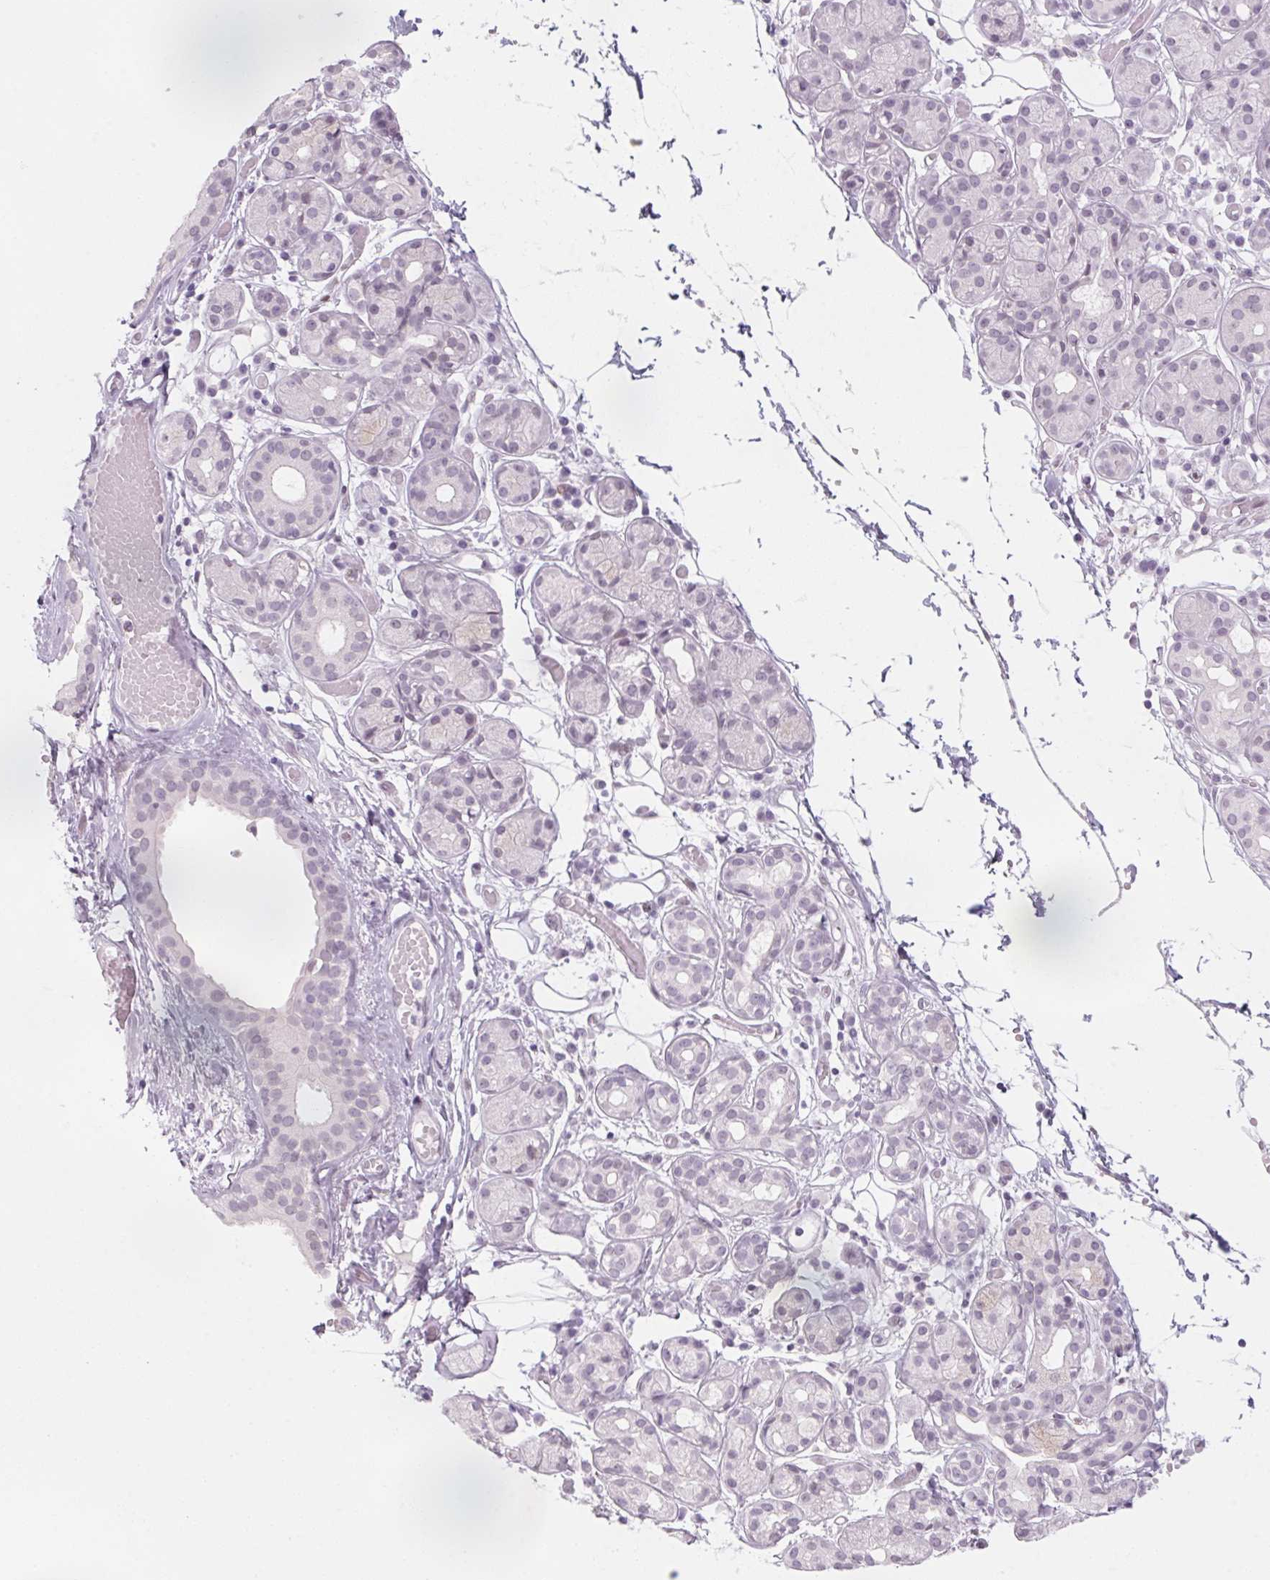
{"staining": {"intensity": "negative", "quantity": "none", "location": "none"}, "tissue": "salivary gland", "cell_type": "Glandular cells", "image_type": "normal", "snomed": [{"axis": "morphology", "description": "Normal tissue, NOS"}, {"axis": "topography", "description": "Salivary gland"}, {"axis": "topography", "description": "Peripheral nerve tissue"}], "caption": "Immunohistochemical staining of normal human salivary gland demonstrates no significant positivity in glandular cells. (DAB immunohistochemistry (IHC) with hematoxylin counter stain).", "gene": "KCNQ2", "patient": {"sex": "male", "age": 71}}